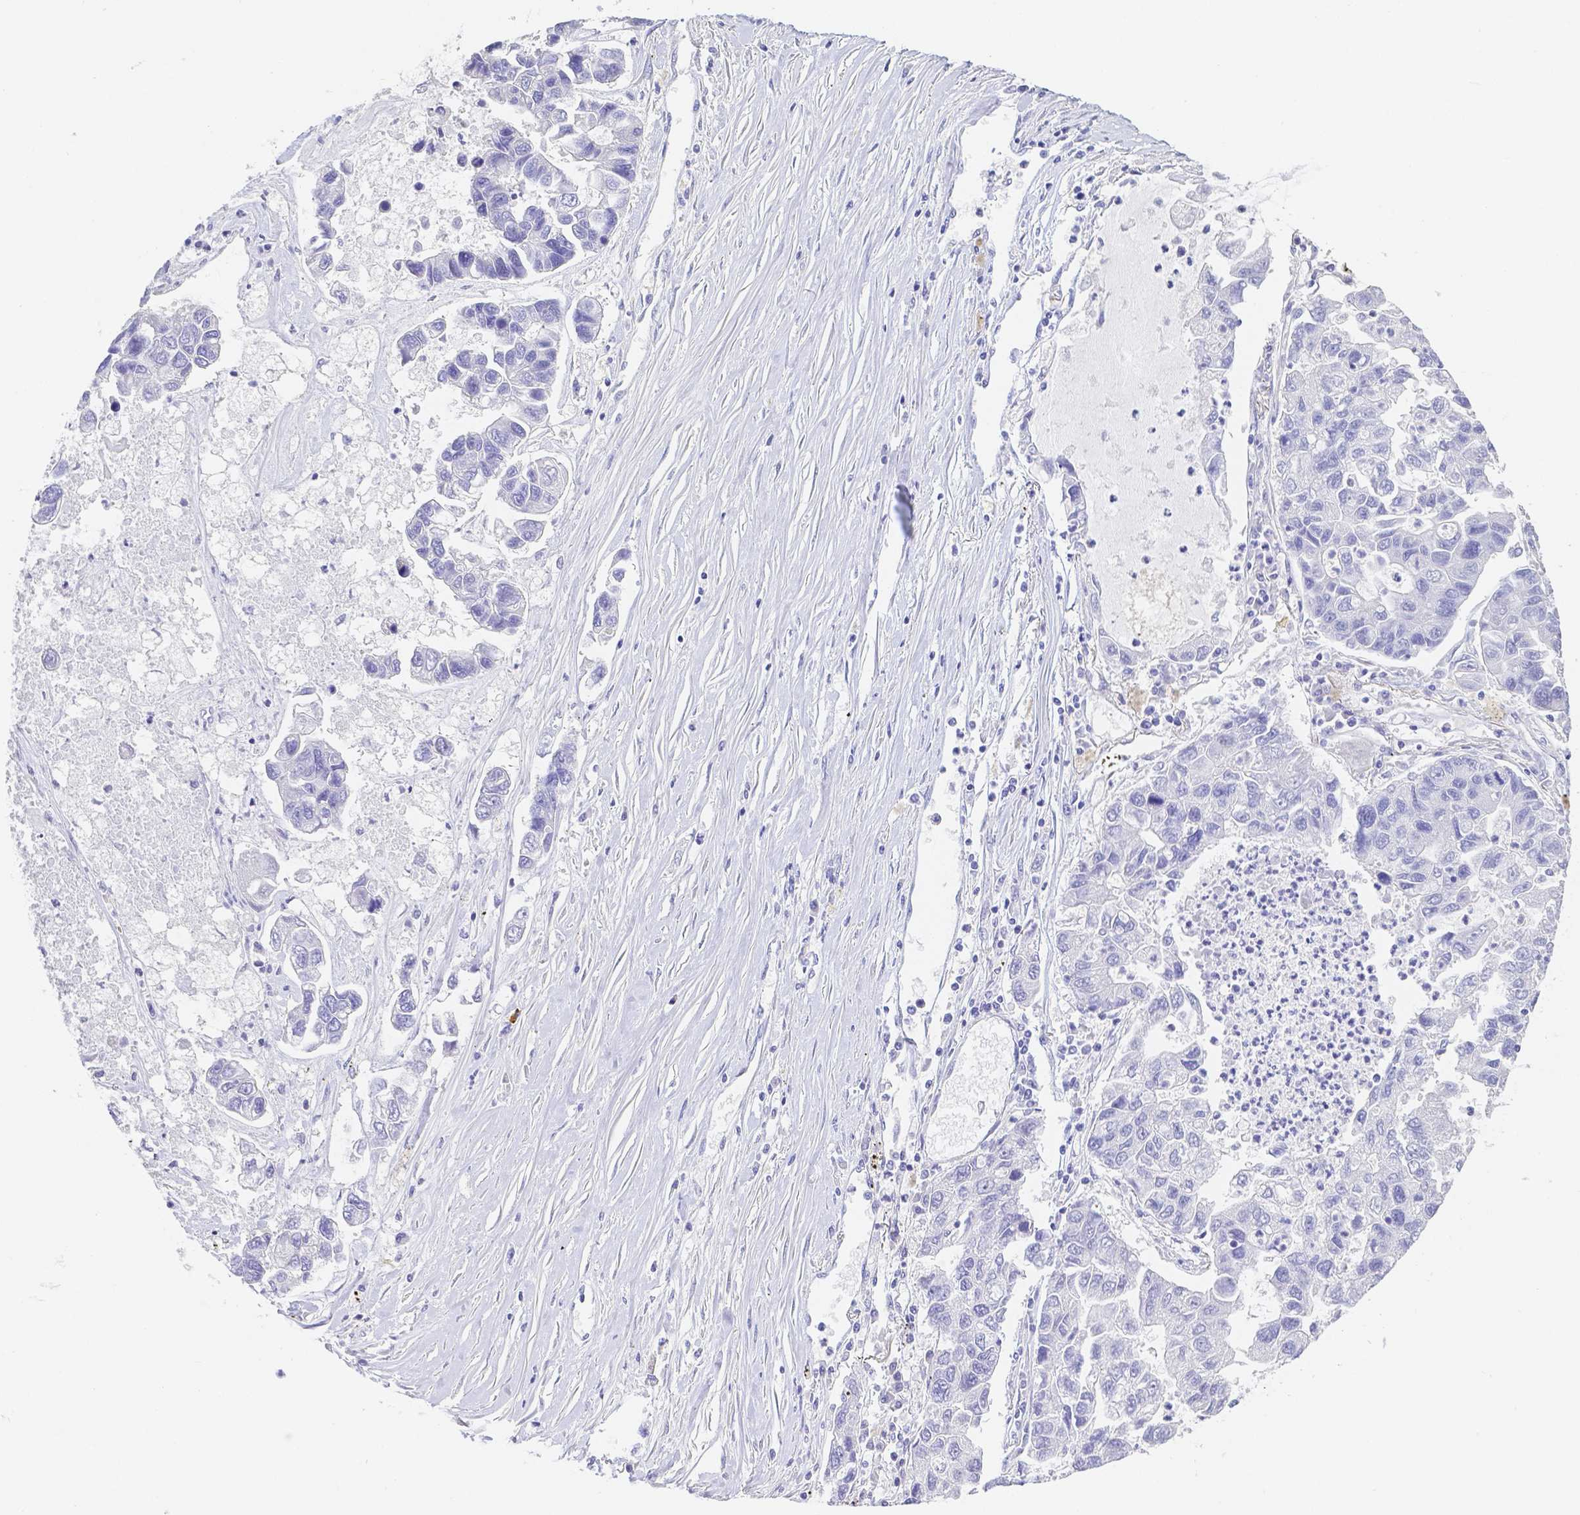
{"staining": {"intensity": "negative", "quantity": "none", "location": "none"}, "tissue": "lung cancer", "cell_type": "Tumor cells", "image_type": "cancer", "snomed": [{"axis": "morphology", "description": "Adenocarcinoma, NOS"}, {"axis": "topography", "description": "Bronchus"}, {"axis": "topography", "description": "Lung"}], "caption": "Image shows no protein positivity in tumor cells of lung cancer (adenocarcinoma) tissue. (DAB IHC, high magnification).", "gene": "ZG16B", "patient": {"sex": "female", "age": 51}}